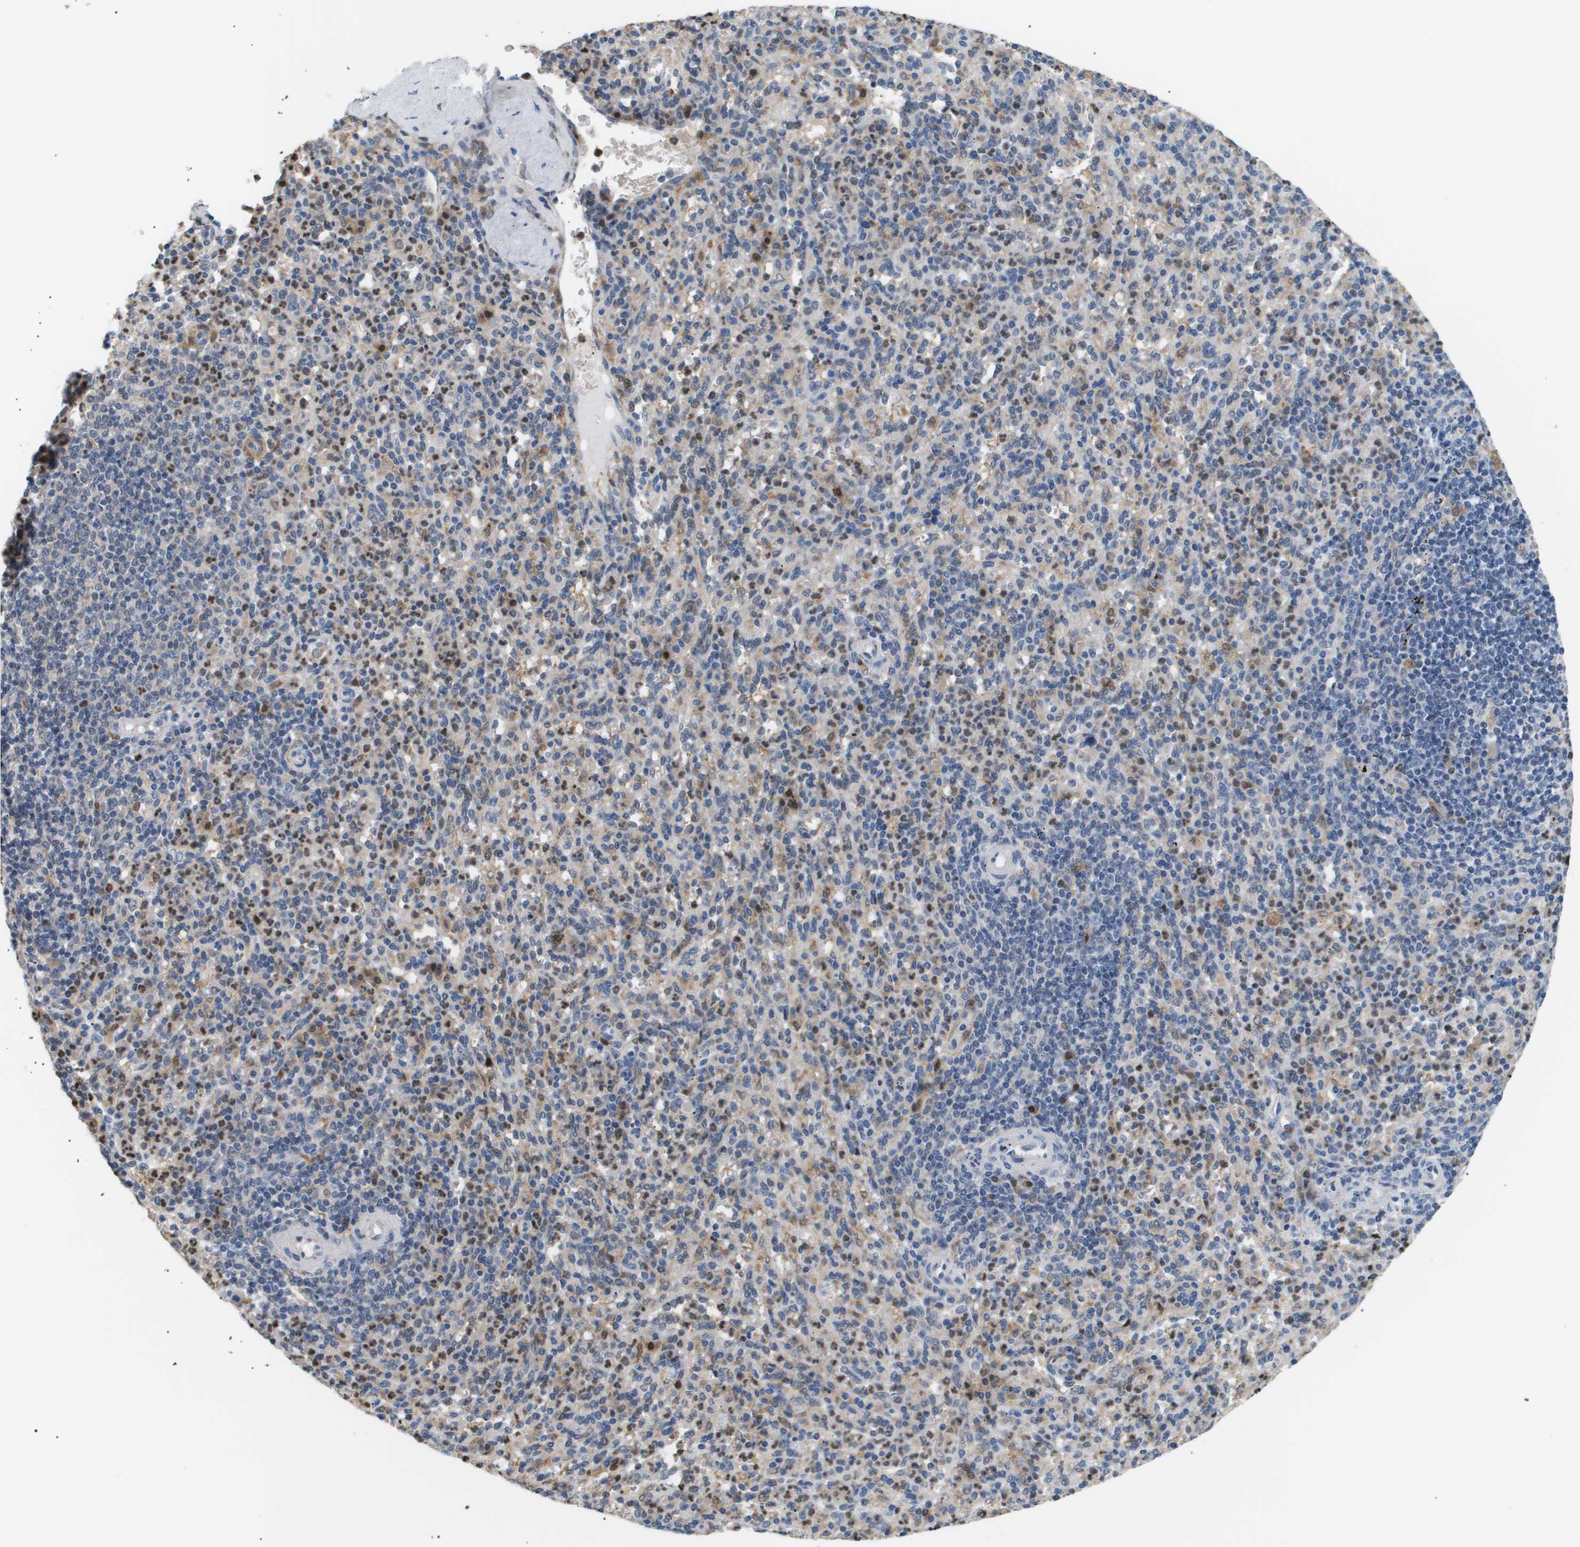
{"staining": {"intensity": "moderate", "quantity": "25%-75%", "location": "cytoplasmic/membranous,nuclear"}, "tissue": "spleen", "cell_type": "Cells in red pulp", "image_type": "normal", "snomed": [{"axis": "morphology", "description": "Normal tissue, NOS"}, {"axis": "topography", "description": "Spleen"}], "caption": "The photomicrograph exhibits immunohistochemical staining of unremarkable spleen. There is moderate cytoplasmic/membranous,nuclear staining is seen in about 25%-75% of cells in red pulp.", "gene": "AKR1A1", "patient": {"sex": "male", "age": 36}}